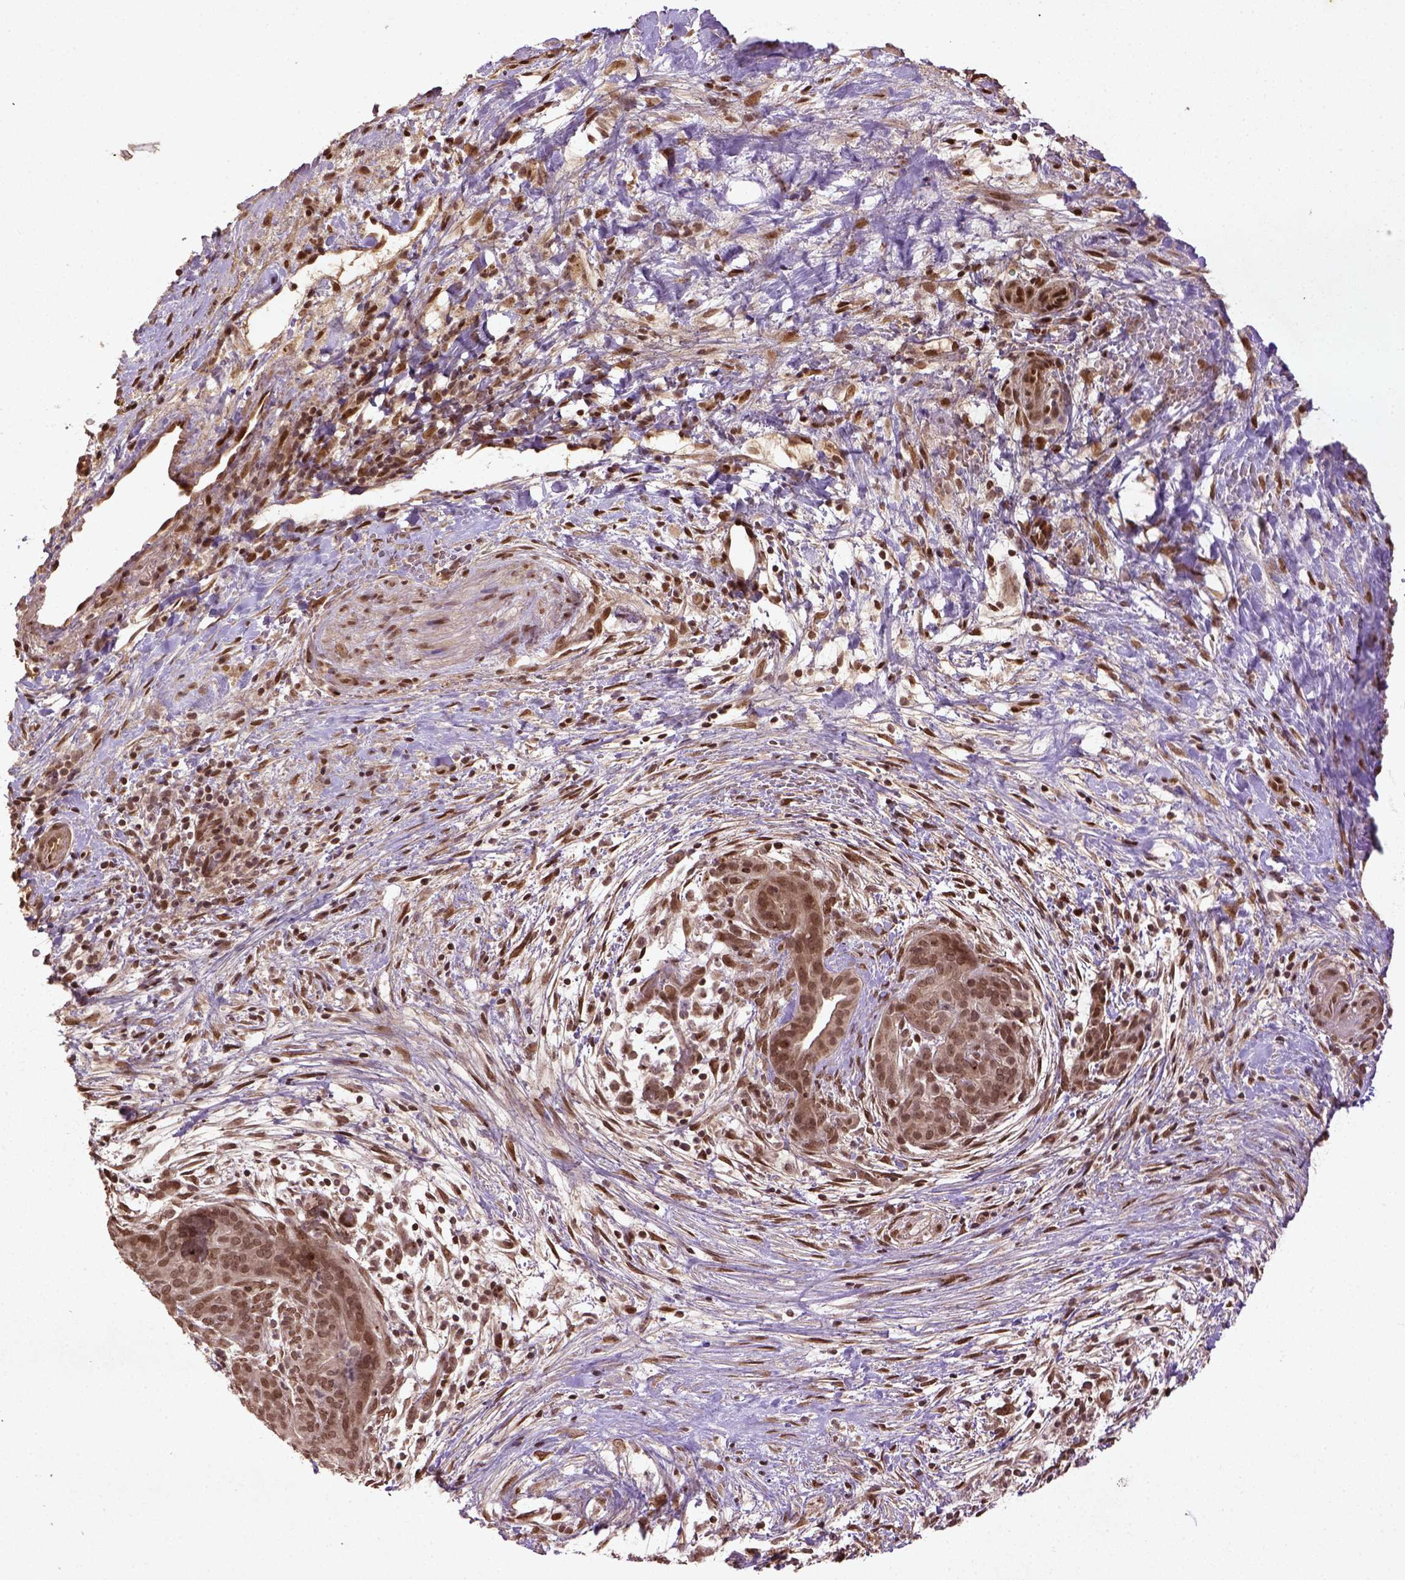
{"staining": {"intensity": "moderate", "quantity": ">75%", "location": "nuclear"}, "tissue": "pancreatic cancer", "cell_type": "Tumor cells", "image_type": "cancer", "snomed": [{"axis": "morphology", "description": "Adenocarcinoma, NOS"}, {"axis": "topography", "description": "Pancreas"}], "caption": "An immunohistochemistry photomicrograph of neoplastic tissue is shown. Protein staining in brown shows moderate nuclear positivity in adenocarcinoma (pancreatic) within tumor cells.", "gene": "BANF1", "patient": {"sex": "male", "age": 44}}